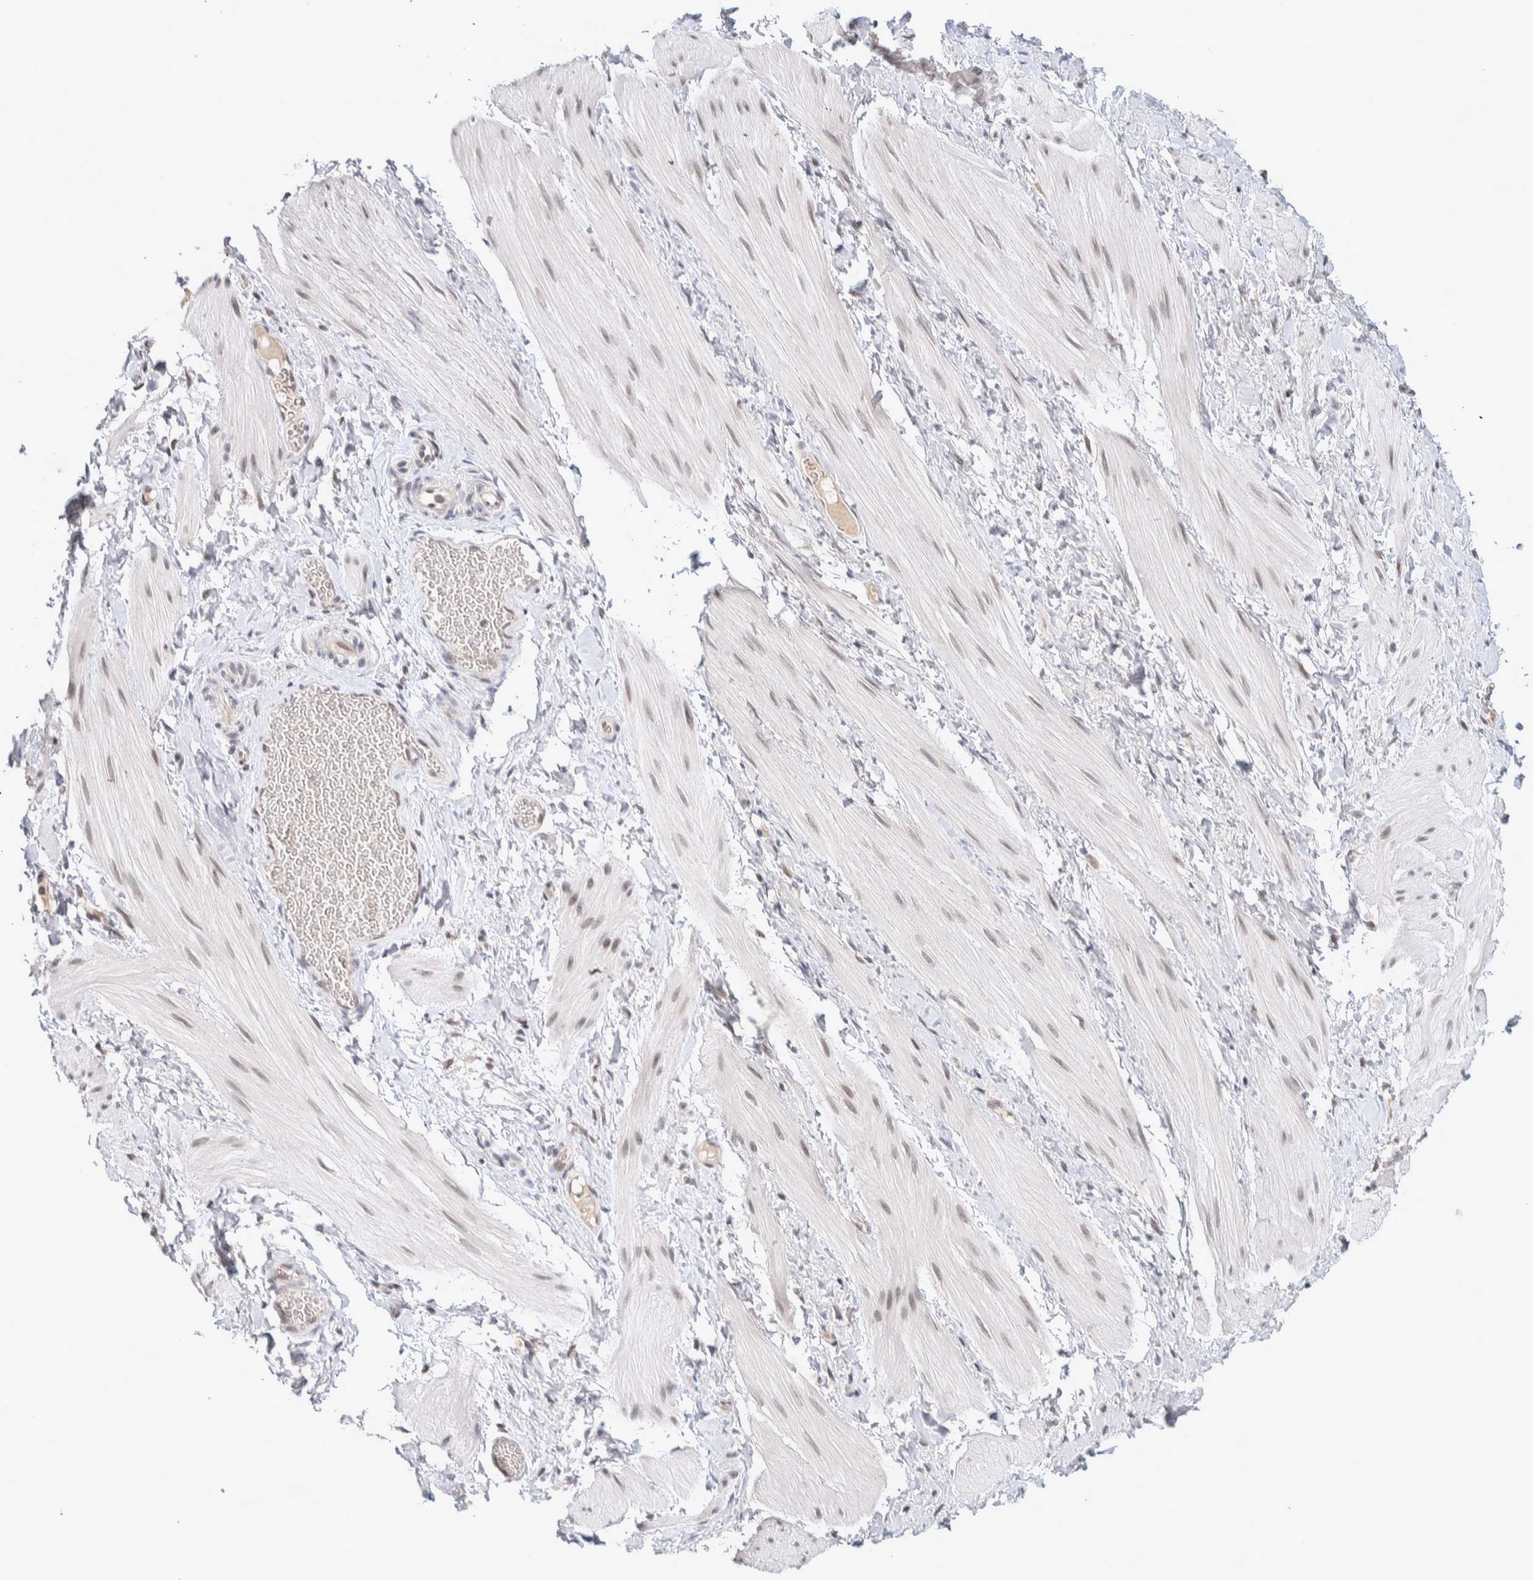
{"staining": {"intensity": "weak", "quantity": "<25%", "location": "nuclear"}, "tissue": "smooth muscle", "cell_type": "Smooth muscle cells", "image_type": "normal", "snomed": [{"axis": "morphology", "description": "Normal tissue, NOS"}, {"axis": "topography", "description": "Smooth muscle"}], "caption": "High power microscopy histopathology image of an immunohistochemistry micrograph of normal smooth muscle, revealing no significant positivity in smooth muscle cells.", "gene": "CRAT", "patient": {"sex": "male", "age": 16}}